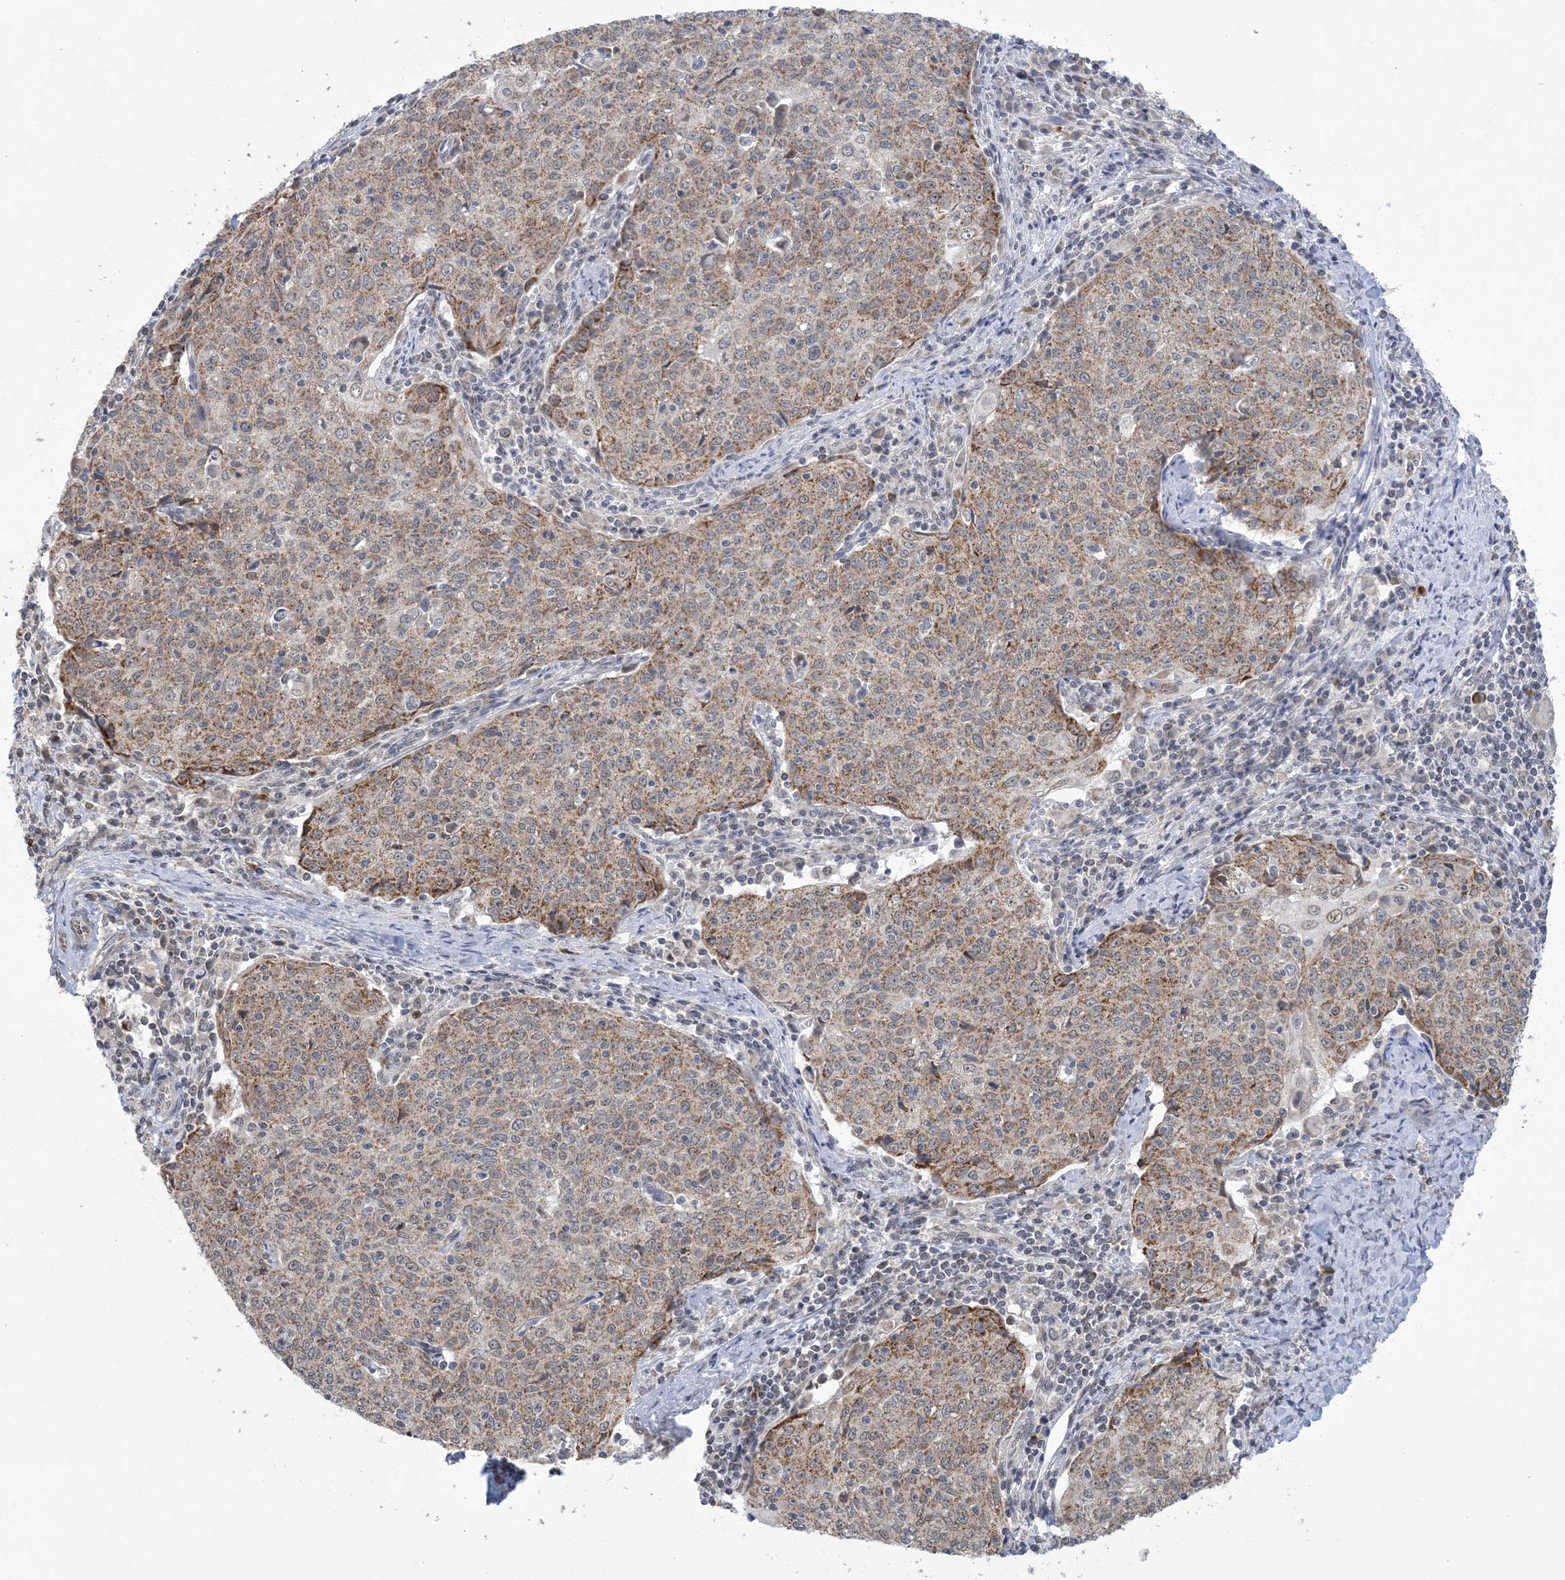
{"staining": {"intensity": "moderate", "quantity": ">75%", "location": "cytoplasmic/membranous"}, "tissue": "cervical cancer", "cell_type": "Tumor cells", "image_type": "cancer", "snomed": [{"axis": "morphology", "description": "Squamous cell carcinoma, NOS"}, {"axis": "topography", "description": "Cervix"}], "caption": "This photomicrograph shows immunohistochemistry staining of cervical cancer (squamous cell carcinoma), with medium moderate cytoplasmic/membranous expression in approximately >75% of tumor cells.", "gene": "TRMT10C", "patient": {"sex": "female", "age": 48}}